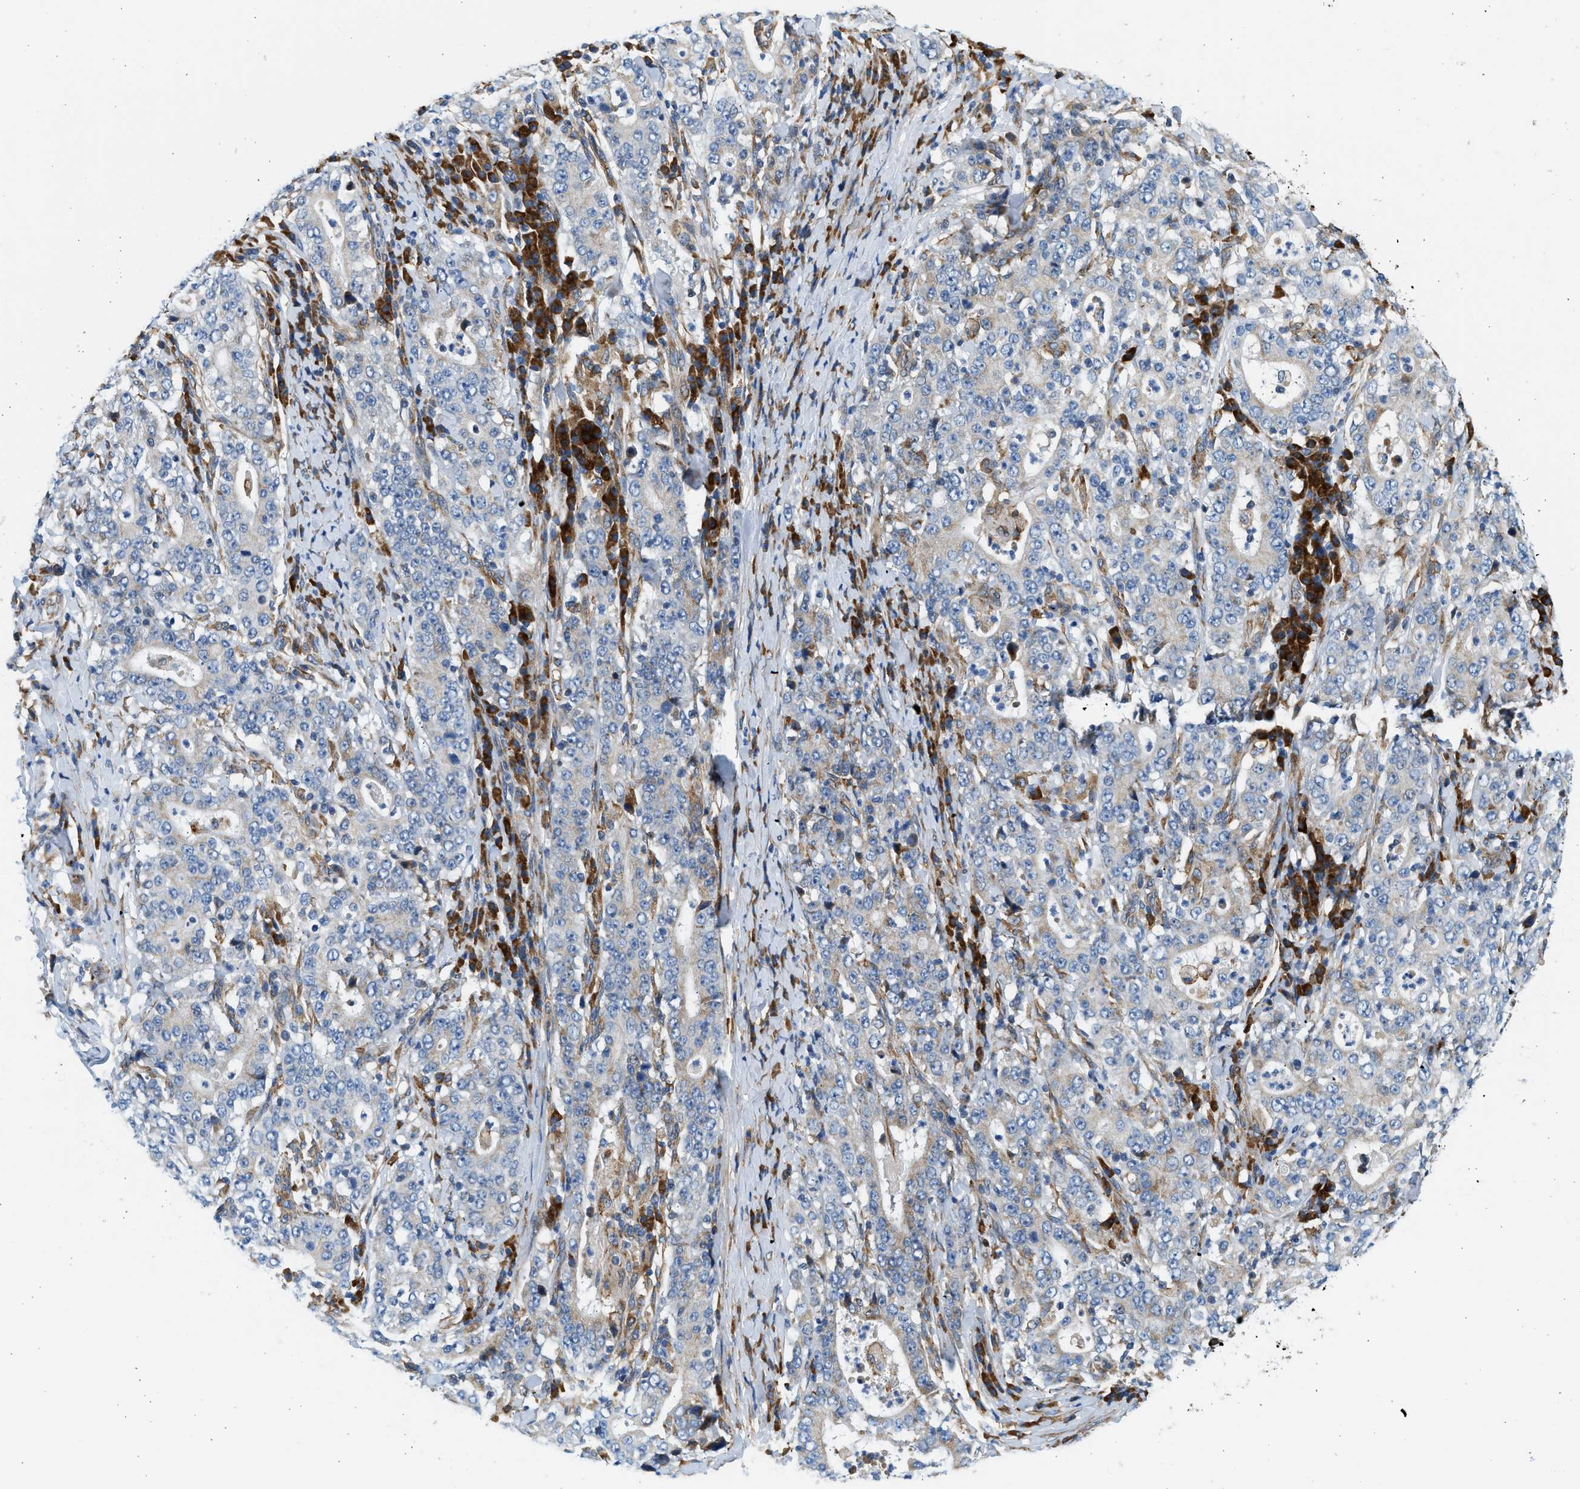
{"staining": {"intensity": "negative", "quantity": "none", "location": "none"}, "tissue": "stomach cancer", "cell_type": "Tumor cells", "image_type": "cancer", "snomed": [{"axis": "morphology", "description": "Normal tissue, NOS"}, {"axis": "morphology", "description": "Adenocarcinoma, NOS"}, {"axis": "topography", "description": "Stomach, upper"}, {"axis": "topography", "description": "Stomach"}], "caption": "Immunohistochemistry image of neoplastic tissue: stomach cancer (adenocarcinoma) stained with DAB shows no significant protein positivity in tumor cells. (DAB (3,3'-diaminobenzidine) IHC, high magnification).", "gene": "CNTN6", "patient": {"sex": "male", "age": 59}}